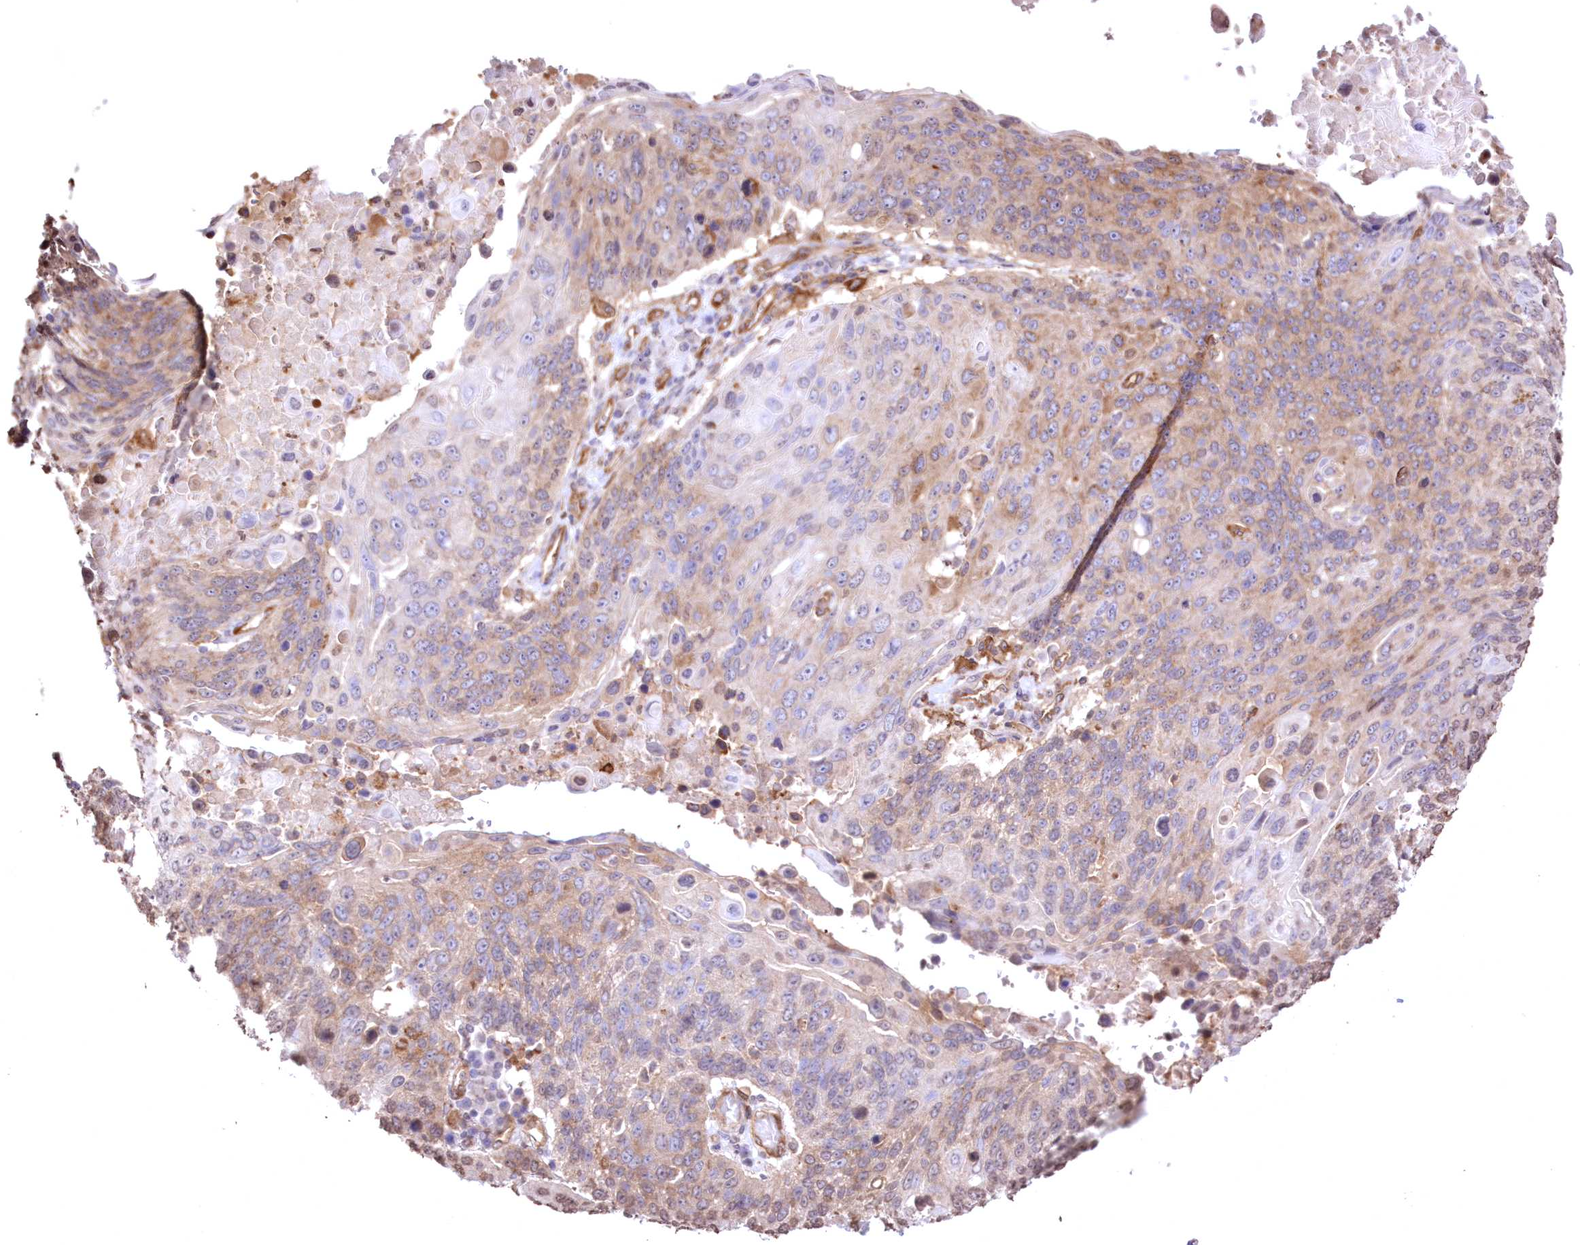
{"staining": {"intensity": "moderate", "quantity": "<25%", "location": "cytoplasmic/membranous"}, "tissue": "lung cancer", "cell_type": "Tumor cells", "image_type": "cancer", "snomed": [{"axis": "morphology", "description": "Squamous cell carcinoma, NOS"}, {"axis": "topography", "description": "Lung"}], "caption": "Immunohistochemical staining of squamous cell carcinoma (lung) displays low levels of moderate cytoplasmic/membranous protein expression in about <25% of tumor cells. The protein is stained brown, and the nuclei are stained in blue (DAB IHC with brightfield microscopy, high magnification).", "gene": "FCHO2", "patient": {"sex": "male", "age": 66}}